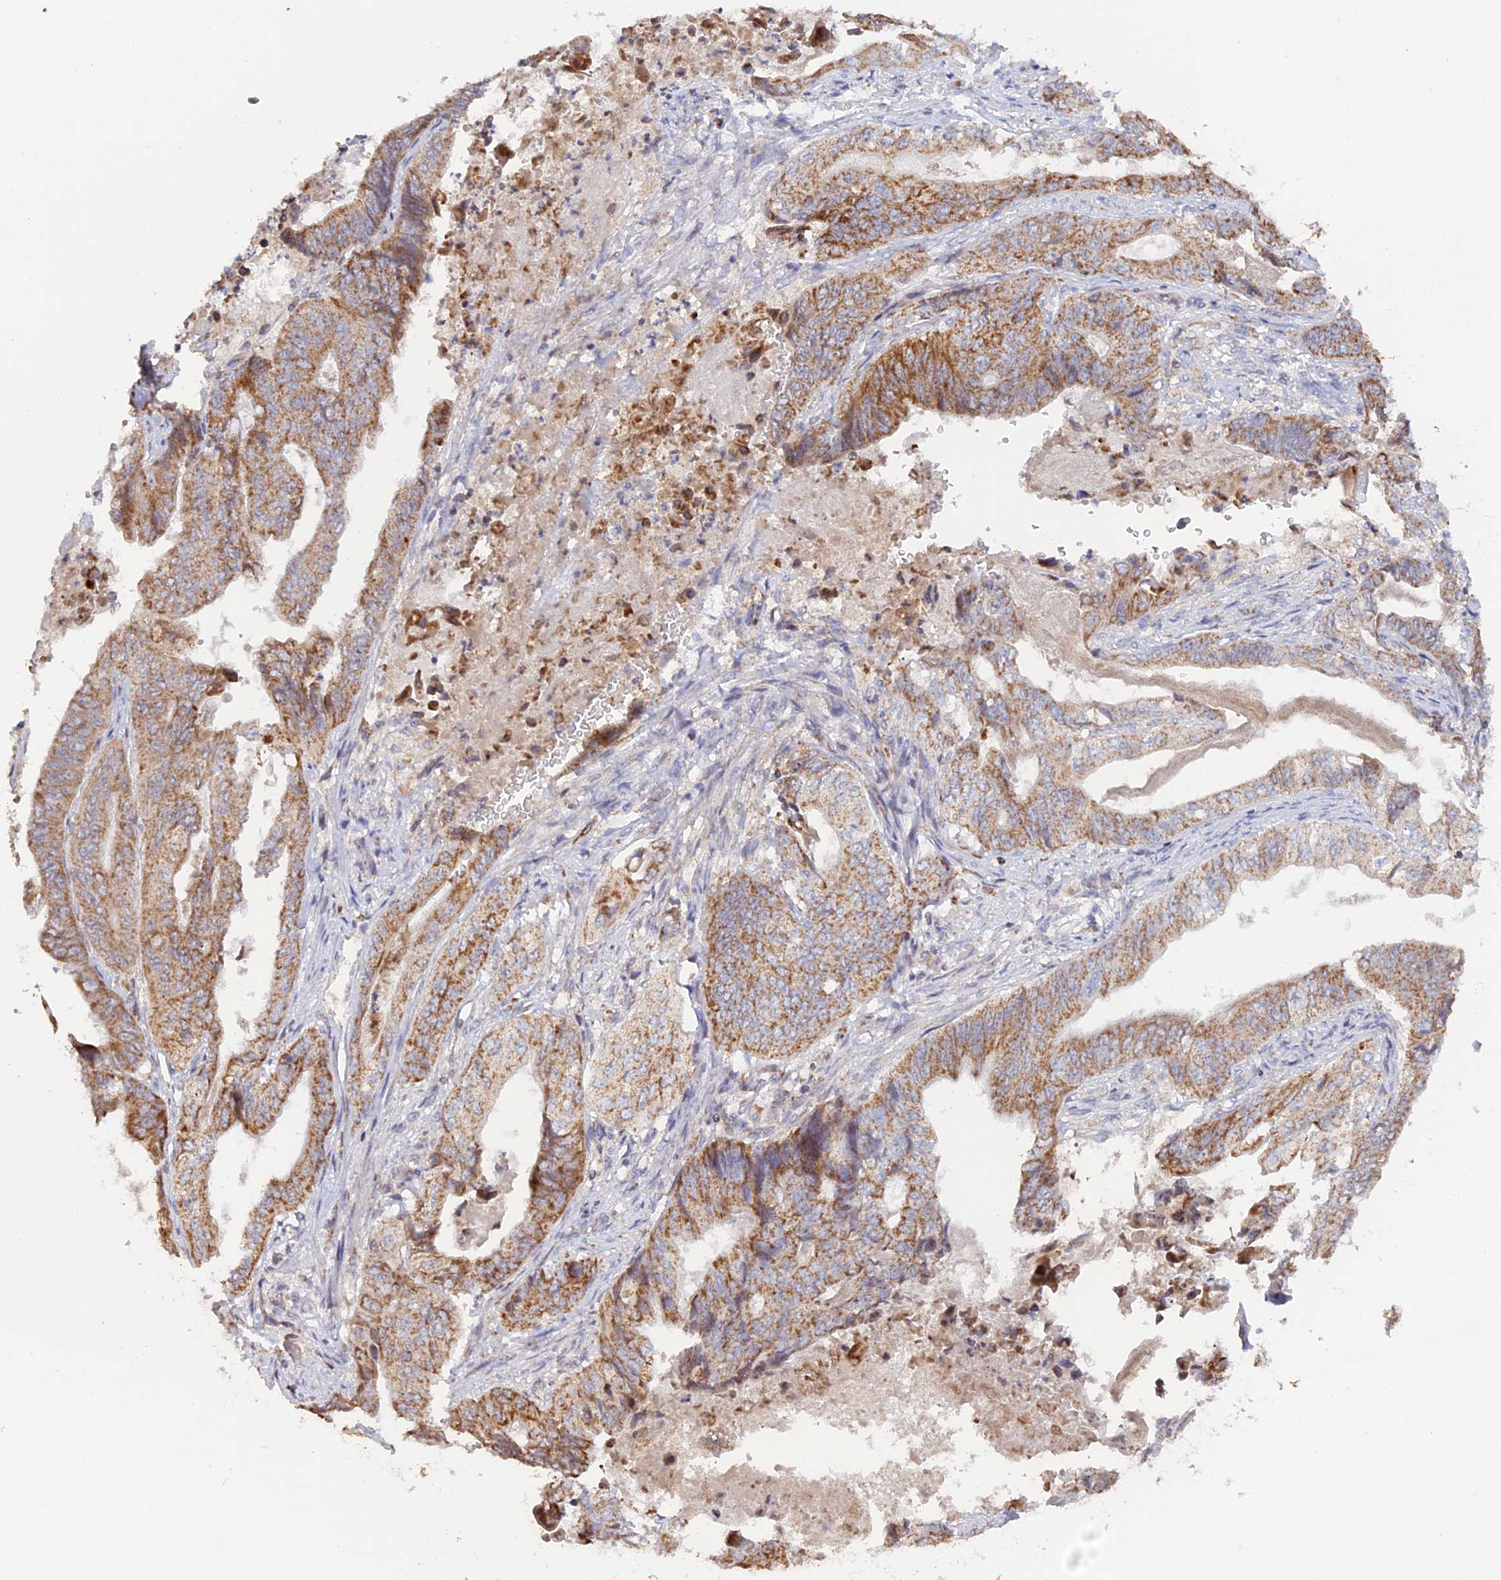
{"staining": {"intensity": "moderate", "quantity": ">75%", "location": "cytoplasmic/membranous"}, "tissue": "stomach cancer", "cell_type": "Tumor cells", "image_type": "cancer", "snomed": [{"axis": "morphology", "description": "Adenocarcinoma, NOS"}, {"axis": "topography", "description": "Stomach"}], "caption": "Immunohistochemistry staining of stomach cancer (adenocarcinoma), which demonstrates medium levels of moderate cytoplasmic/membranous staining in approximately >75% of tumor cells indicating moderate cytoplasmic/membranous protein positivity. The staining was performed using DAB (3,3'-diaminobenzidine) (brown) for protein detection and nuclei were counterstained in hematoxylin (blue).", "gene": "MPV17L", "patient": {"sex": "female", "age": 73}}